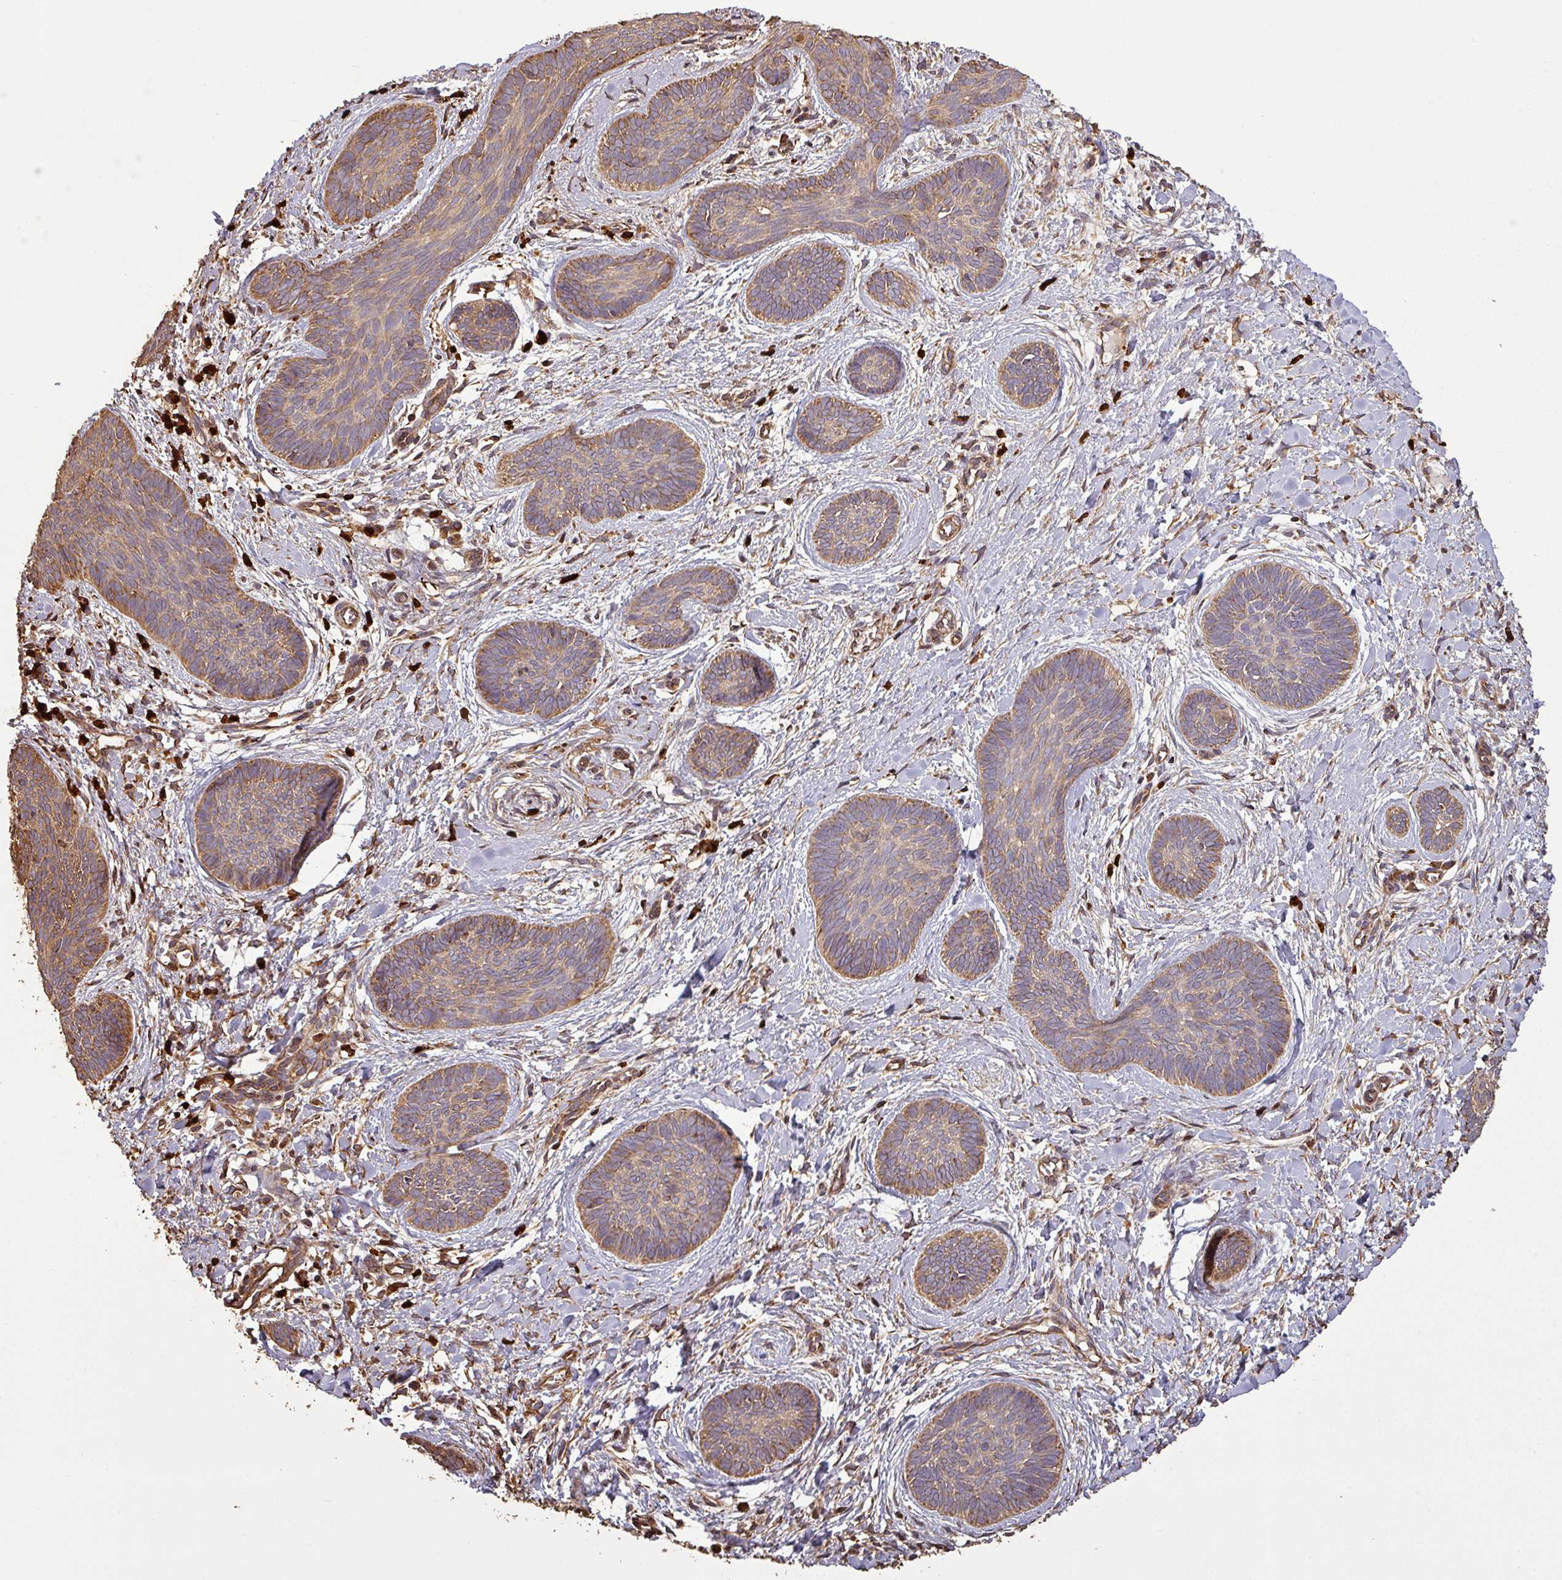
{"staining": {"intensity": "weak", "quantity": ">75%", "location": "cytoplasmic/membranous"}, "tissue": "skin cancer", "cell_type": "Tumor cells", "image_type": "cancer", "snomed": [{"axis": "morphology", "description": "Basal cell carcinoma"}, {"axis": "topography", "description": "Skin"}], "caption": "Protein positivity by immunohistochemistry (IHC) exhibits weak cytoplasmic/membranous positivity in approximately >75% of tumor cells in skin basal cell carcinoma.", "gene": "PLEKHM1", "patient": {"sex": "female", "age": 81}}